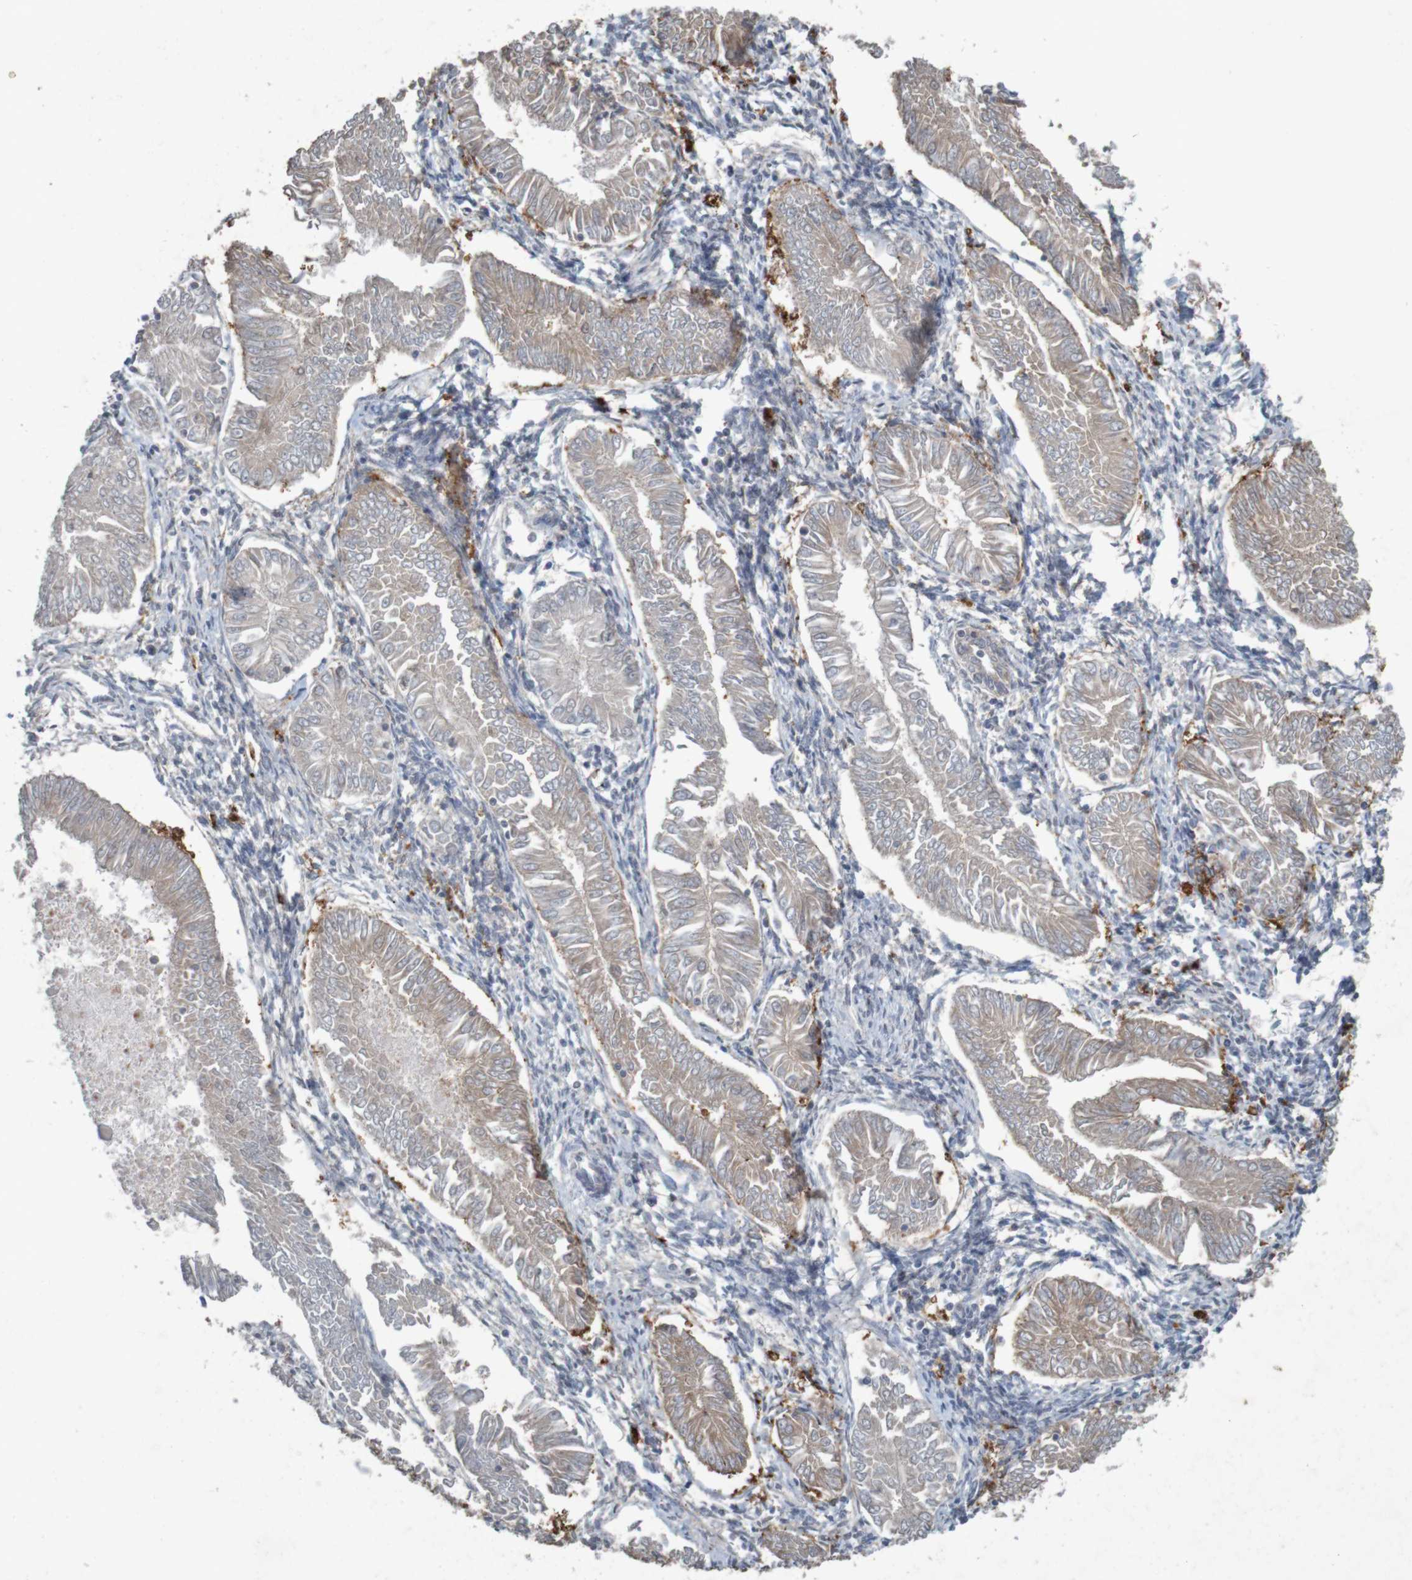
{"staining": {"intensity": "weak", "quantity": ">75%", "location": "cytoplasmic/membranous"}, "tissue": "endometrial cancer", "cell_type": "Tumor cells", "image_type": "cancer", "snomed": [{"axis": "morphology", "description": "Adenocarcinoma, NOS"}, {"axis": "topography", "description": "Endometrium"}], "caption": "Immunohistochemistry (IHC) of human endometrial cancer (adenocarcinoma) demonstrates low levels of weak cytoplasmic/membranous expression in about >75% of tumor cells. (brown staining indicates protein expression, while blue staining denotes nuclei).", "gene": "B3GAT2", "patient": {"sex": "female", "age": 53}}